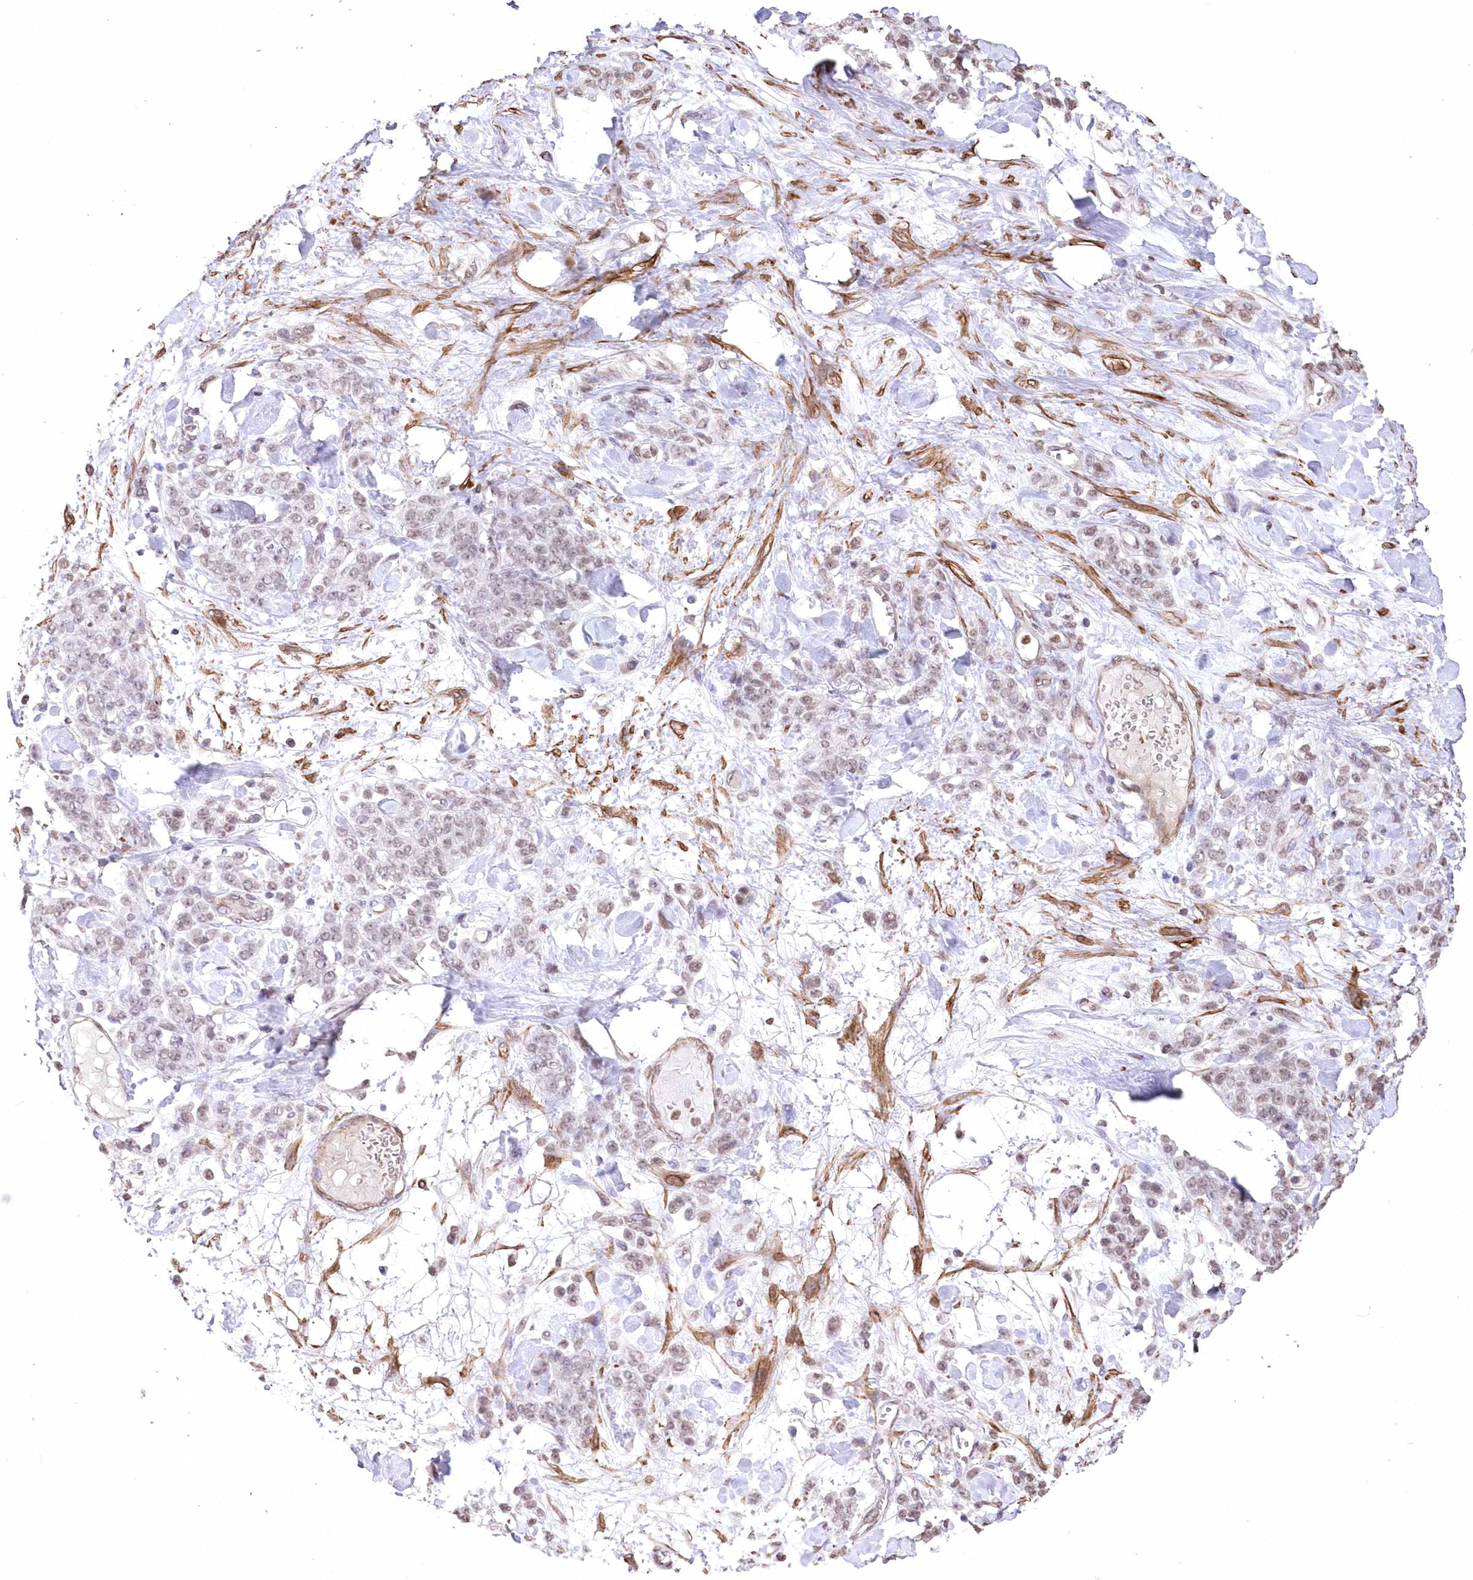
{"staining": {"intensity": "negative", "quantity": "none", "location": "none"}, "tissue": "stomach cancer", "cell_type": "Tumor cells", "image_type": "cancer", "snomed": [{"axis": "morphology", "description": "Normal tissue, NOS"}, {"axis": "morphology", "description": "Adenocarcinoma, NOS"}, {"axis": "topography", "description": "Stomach"}], "caption": "The histopathology image shows no significant expression in tumor cells of stomach cancer.", "gene": "RBM27", "patient": {"sex": "male", "age": 82}}